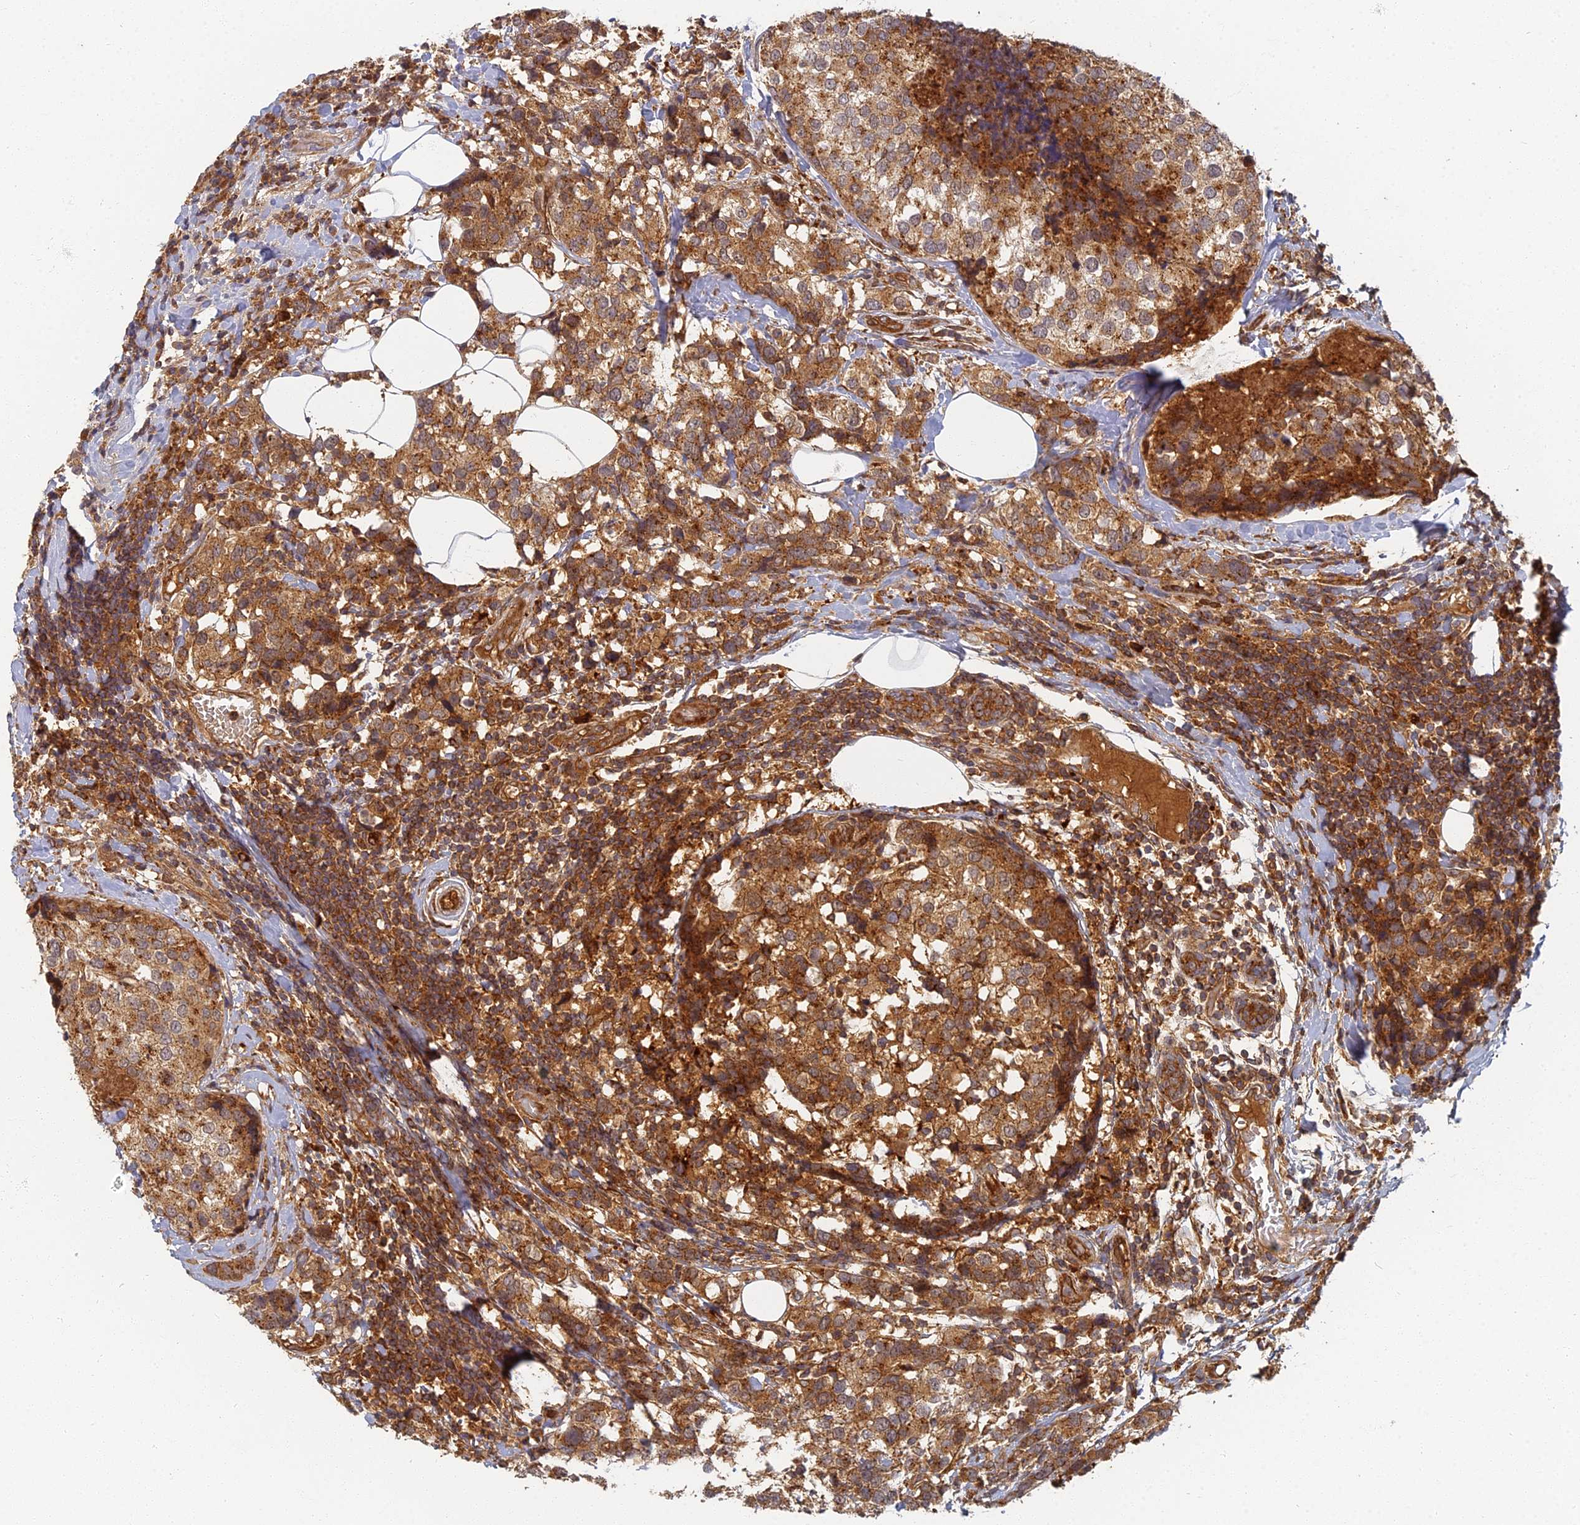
{"staining": {"intensity": "strong", "quantity": ">75%", "location": "cytoplasmic/membranous"}, "tissue": "breast cancer", "cell_type": "Tumor cells", "image_type": "cancer", "snomed": [{"axis": "morphology", "description": "Lobular carcinoma"}, {"axis": "topography", "description": "Breast"}], "caption": "Protein analysis of breast lobular carcinoma tissue exhibits strong cytoplasmic/membranous expression in approximately >75% of tumor cells. (Stains: DAB (3,3'-diaminobenzidine) in brown, nuclei in blue, Microscopy: brightfield microscopy at high magnification).", "gene": "INO80D", "patient": {"sex": "female", "age": 59}}